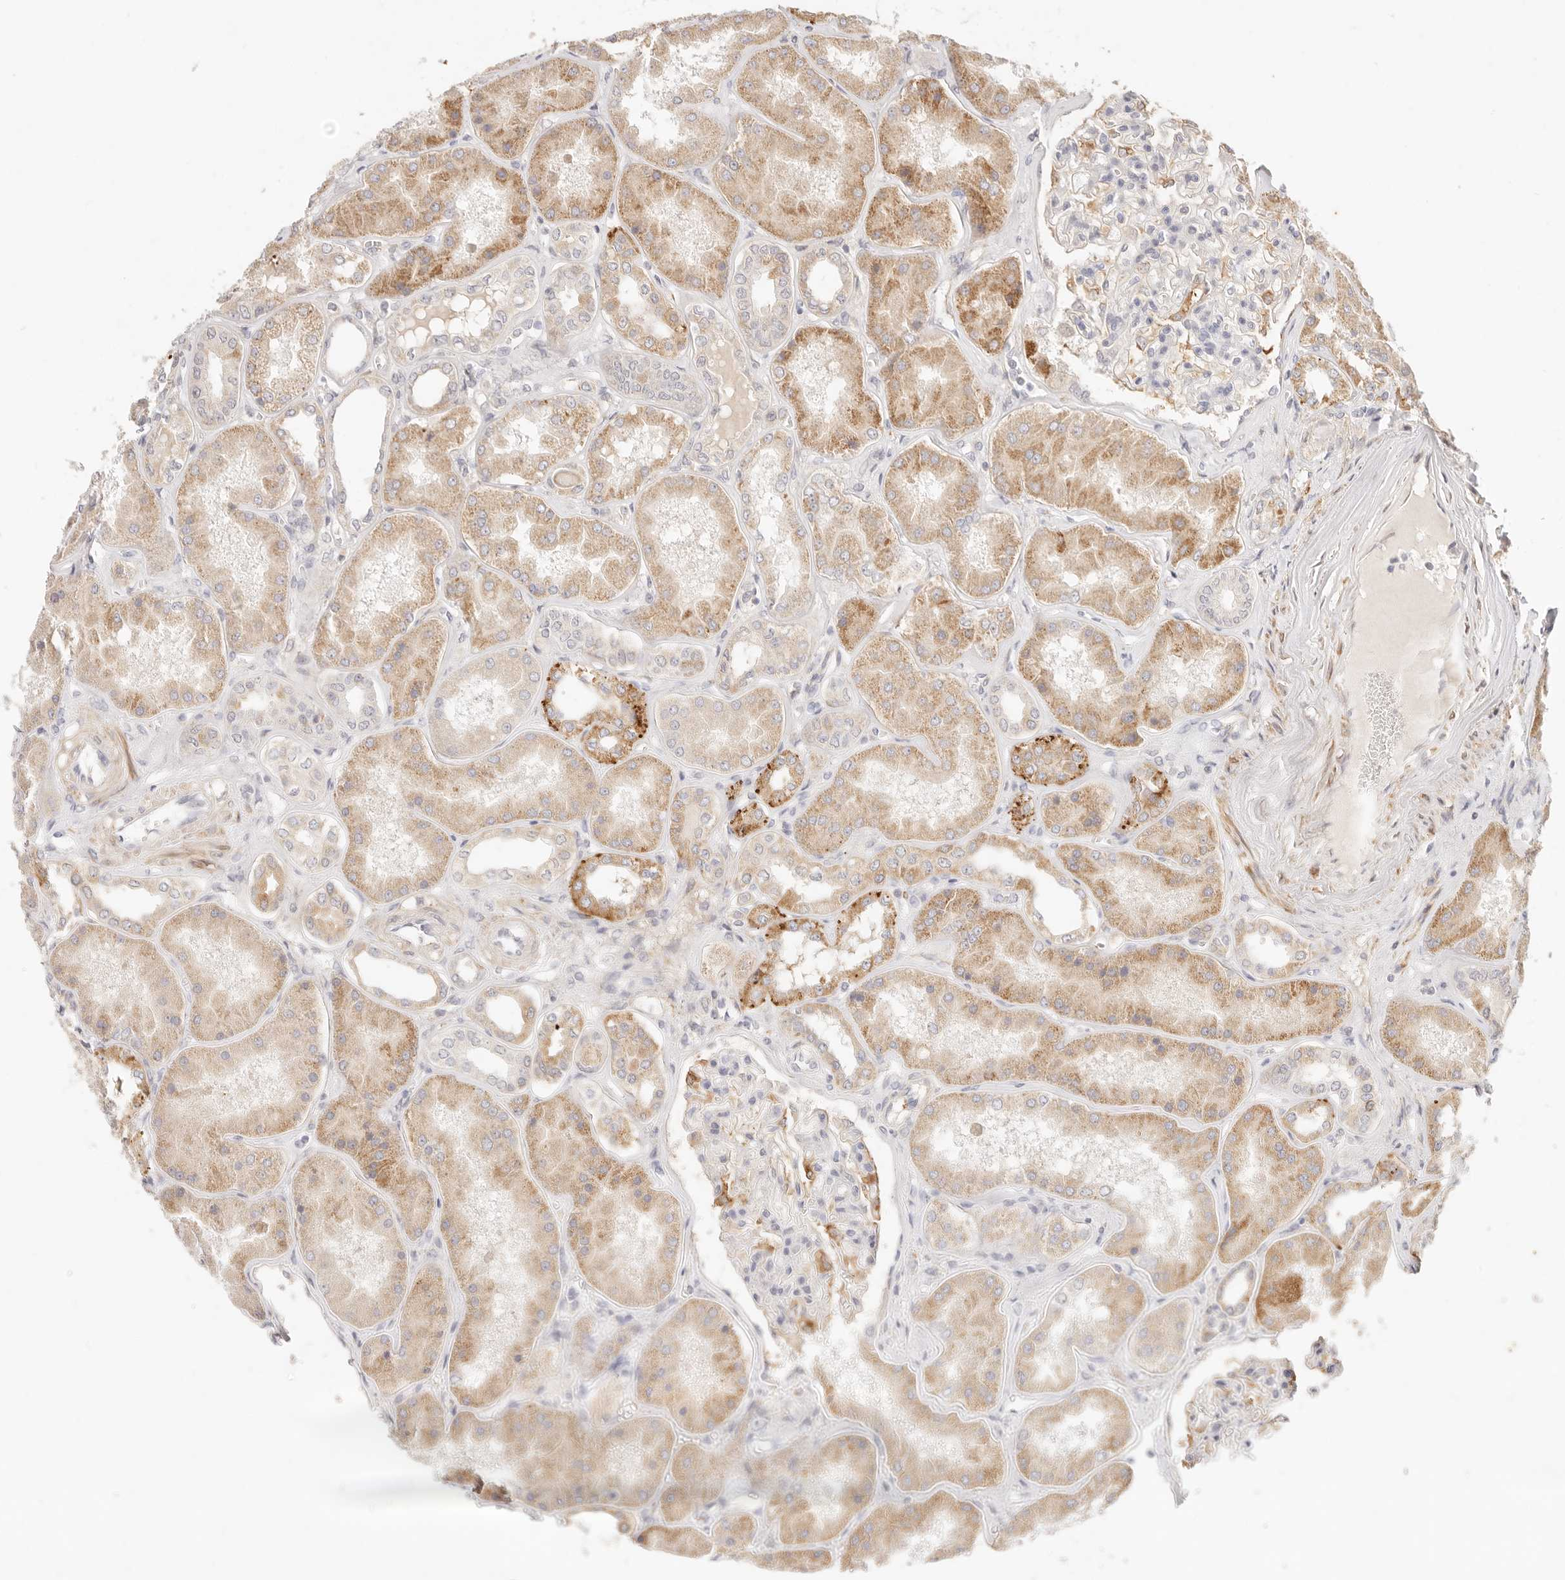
{"staining": {"intensity": "moderate", "quantity": "<25%", "location": "cytoplasmic/membranous"}, "tissue": "kidney", "cell_type": "Cells in glomeruli", "image_type": "normal", "snomed": [{"axis": "morphology", "description": "Normal tissue, NOS"}, {"axis": "topography", "description": "Kidney"}], "caption": "This histopathology image displays IHC staining of normal kidney, with low moderate cytoplasmic/membranous expression in approximately <25% of cells in glomeruli.", "gene": "RUBCNL", "patient": {"sex": "female", "age": 56}}